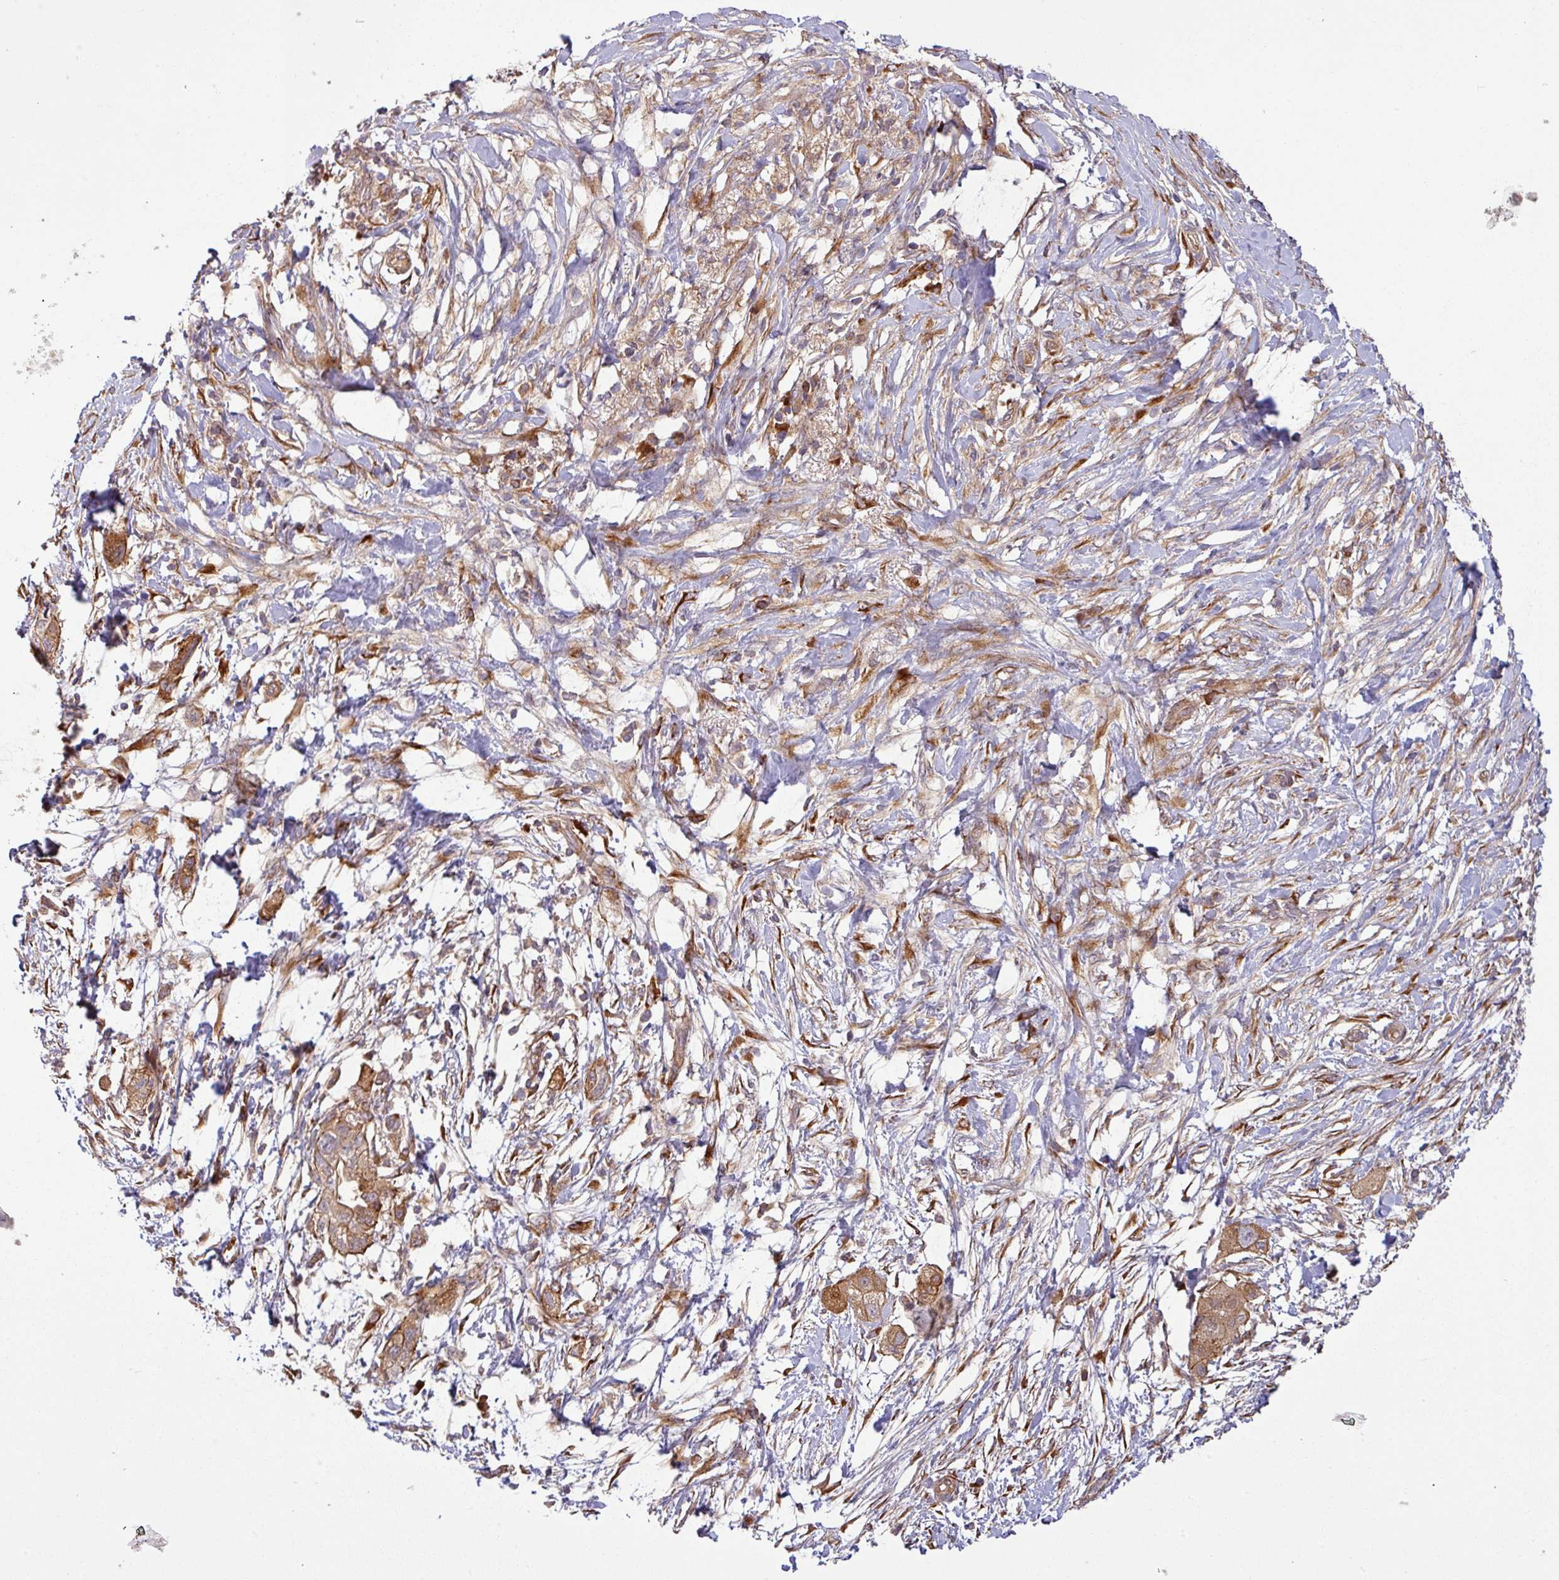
{"staining": {"intensity": "moderate", "quantity": ">75%", "location": "cytoplasmic/membranous"}, "tissue": "pancreatic cancer", "cell_type": "Tumor cells", "image_type": "cancer", "snomed": [{"axis": "morphology", "description": "Adenocarcinoma, NOS"}, {"axis": "topography", "description": "Pancreas"}], "caption": "Human pancreatic cancer stained with a brown dye exhibits moderate cytoplasmic/membranous positive expression in approximately >75% of tumor cells.", "gene": "ART1", "patient": {"sex": "female", "age": 72}}